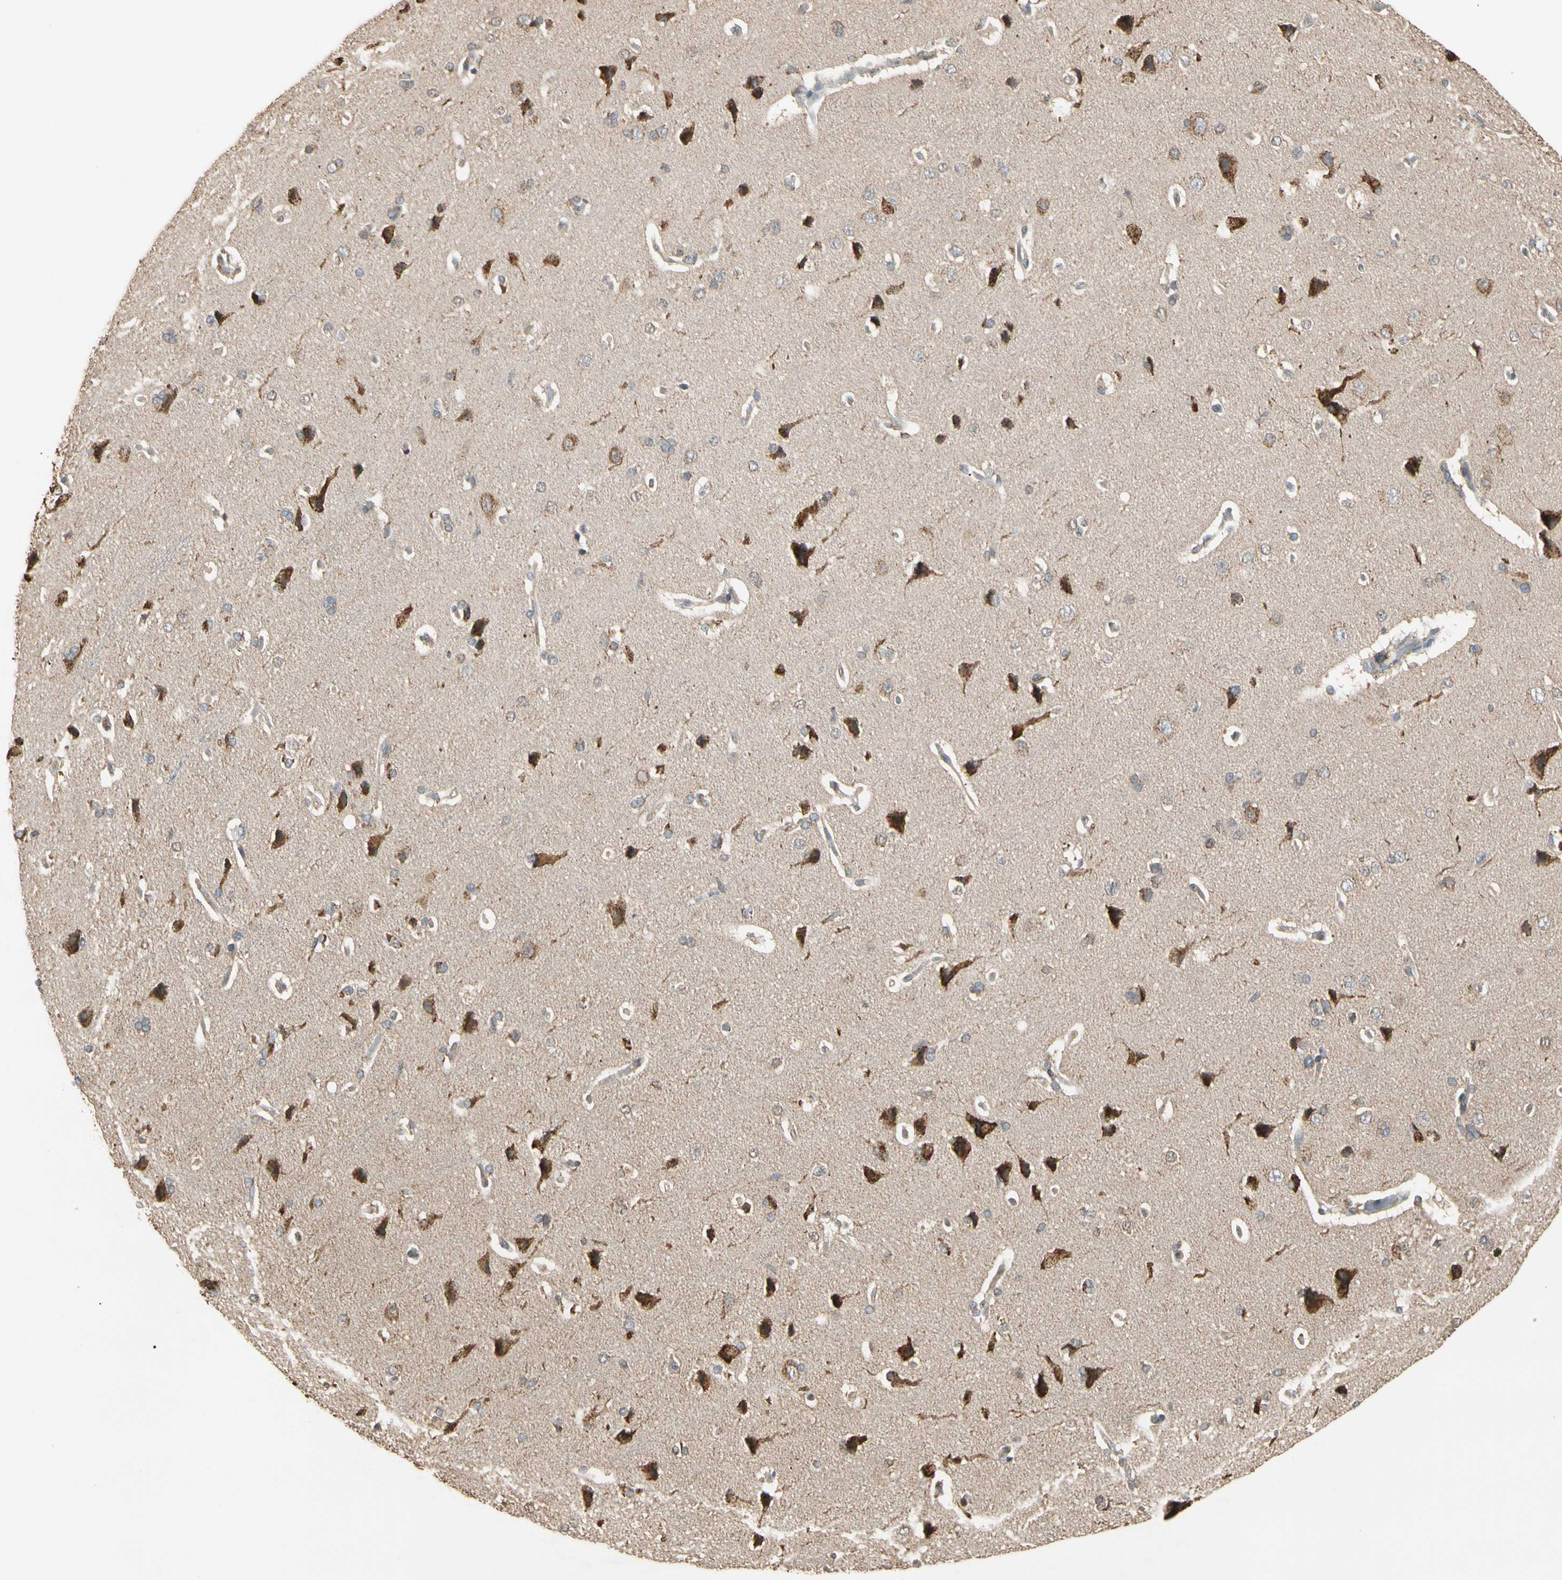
{"staining": {"intensity": "negative", "quantity": "none", "location": "none"}, "tissue": "cerebral cortex", "cell_type": "Endothelial cells", "image_type": "normal", "snomed": [{"axis": "morphology", "description": "Normal tissue, NOS"}, {"axis": "topography", "description": "Cerebral cortex"}], "caption": "A histopathology image of cerebral cortex stained for a protein exhibits no brown staining in endothelial cells.", "gene": "PRDX5", "patient": {"sex": "male", "age": 62}}